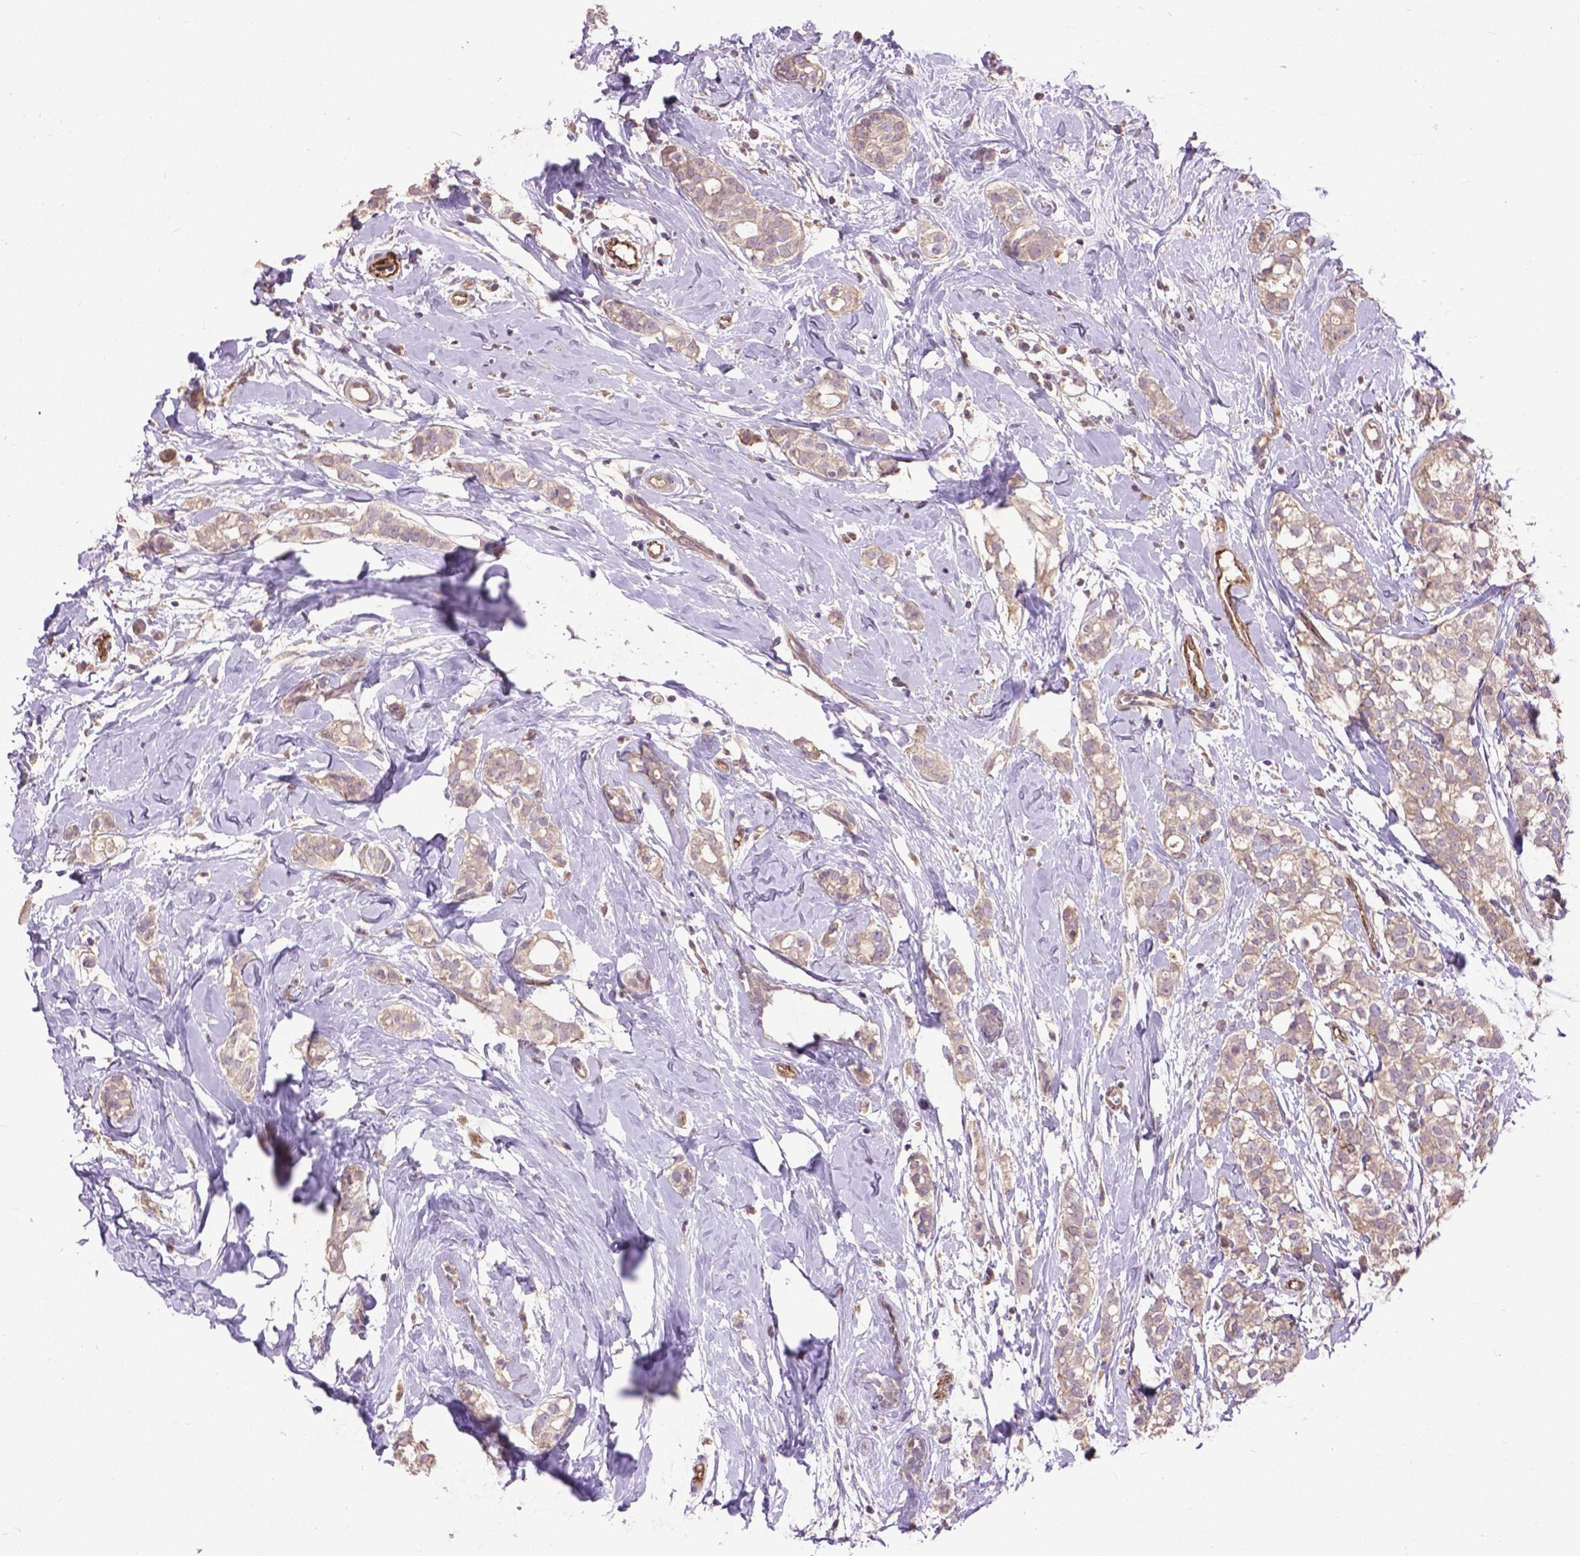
{"staining": {"intensity": "negative", "quantity": "none", "location": "none"}, "tissue": "breast cancer", "cell_type": "Tumor cells", "image_type": "cancer", "snomed": [{"axis": "morphology", "description": "Duct carcinoma"}, {"axis": "topography", "description": "Breast"}], "caption": "Protein analysis of invasive ductal carcinoma (breast) exhibits no significant positivity in tumor cells.", "gene": "ZNF337", "patient": {"sex": "female", "age": 40}}